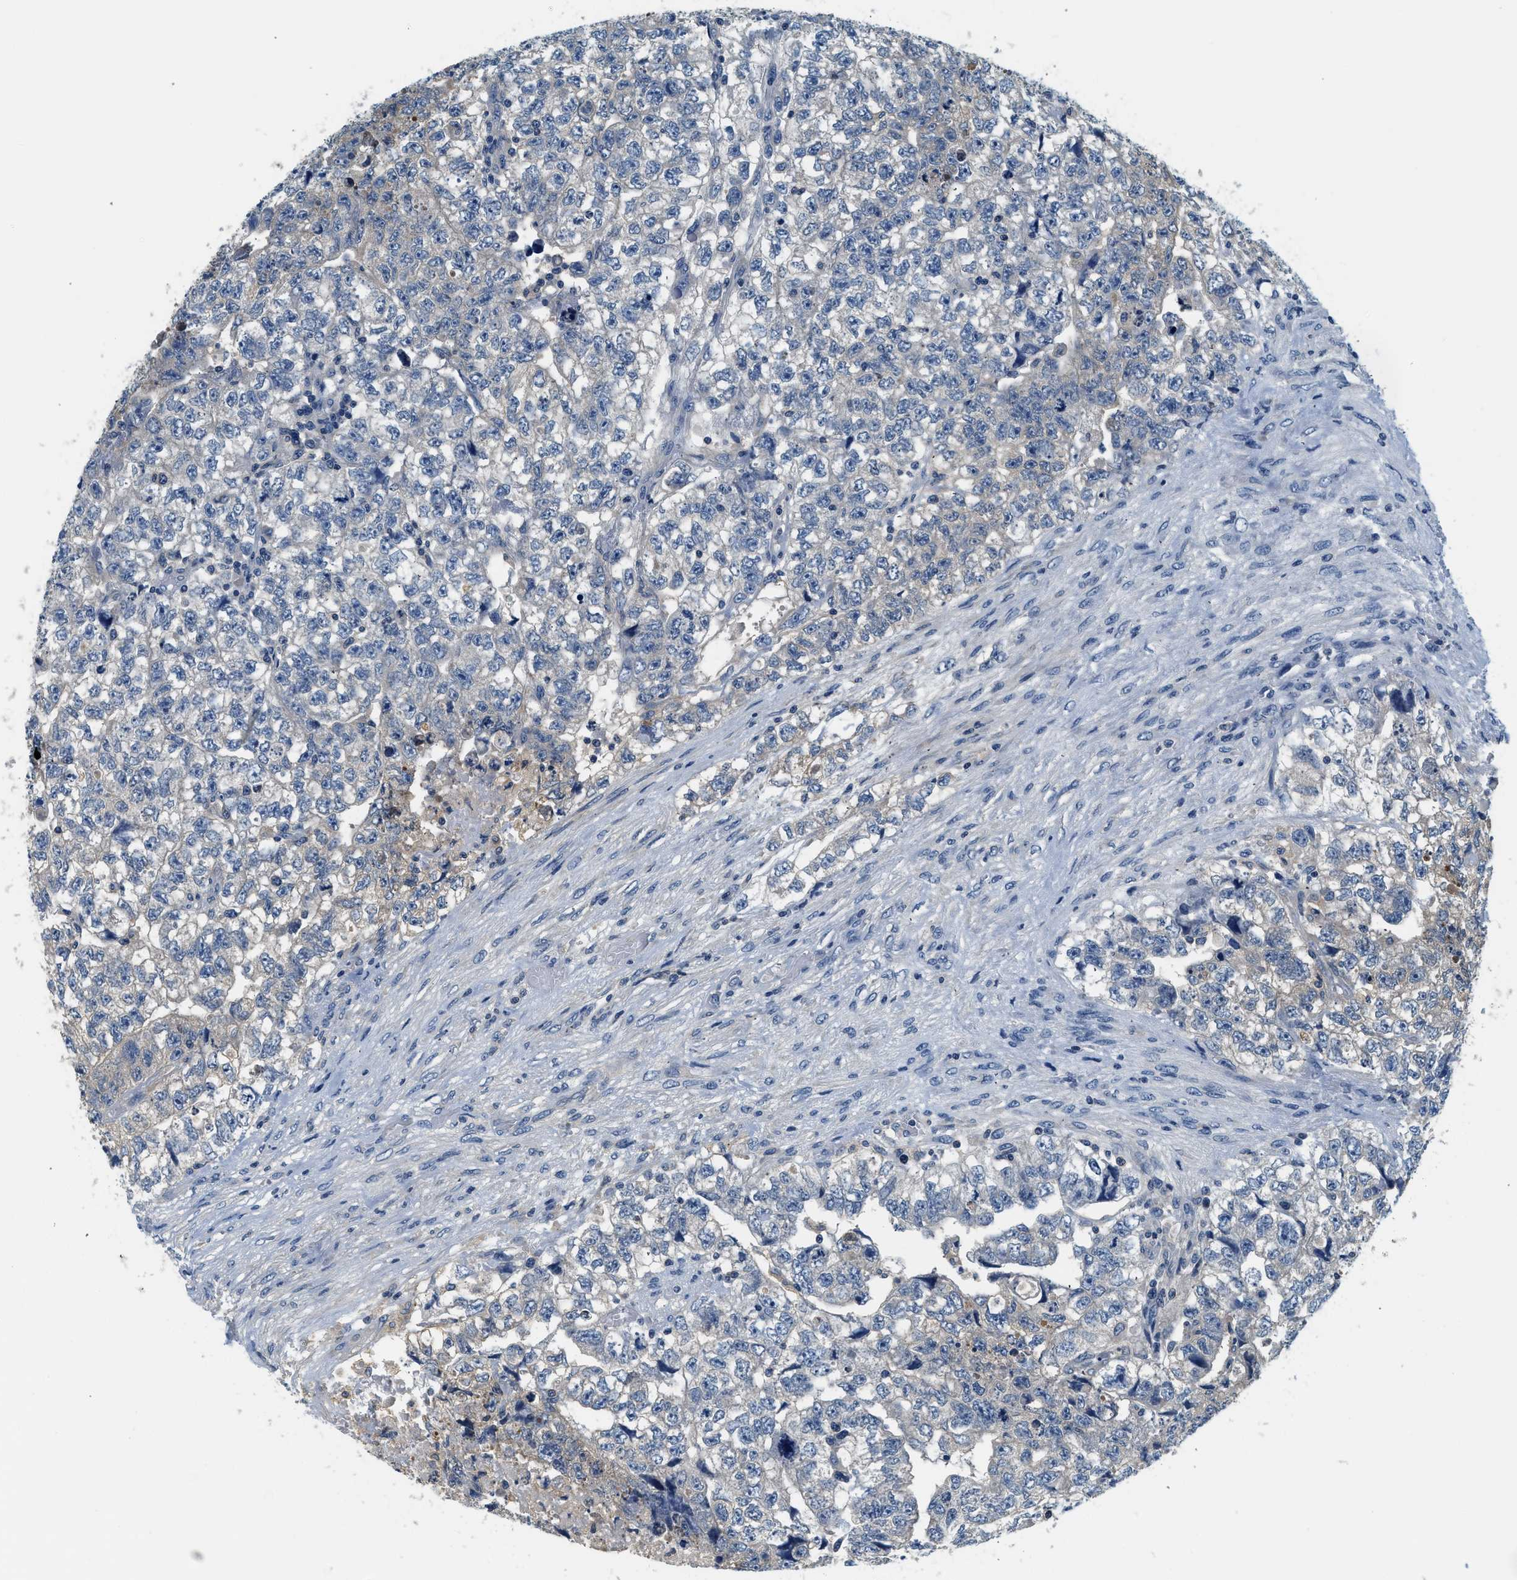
{"staining": {"intensity": "negative", "quantity": "none", "location": "none"}, "tissue": "testis cancer", "cell_type": "Tumor cells", "image_type": "cancer", "snomed": [{"axis": "morphology", "description": "Carcinoma, Embryonal, NOS"}, {"axis": "topography", "description": "Testis"}], "caption": "Immunohistochemical staining of testis embryonal carcinoma exhibits no significant positivity in tumor cells.", "gene": "SLC35E1", "patient": {"sex": "male", "age": 36}}